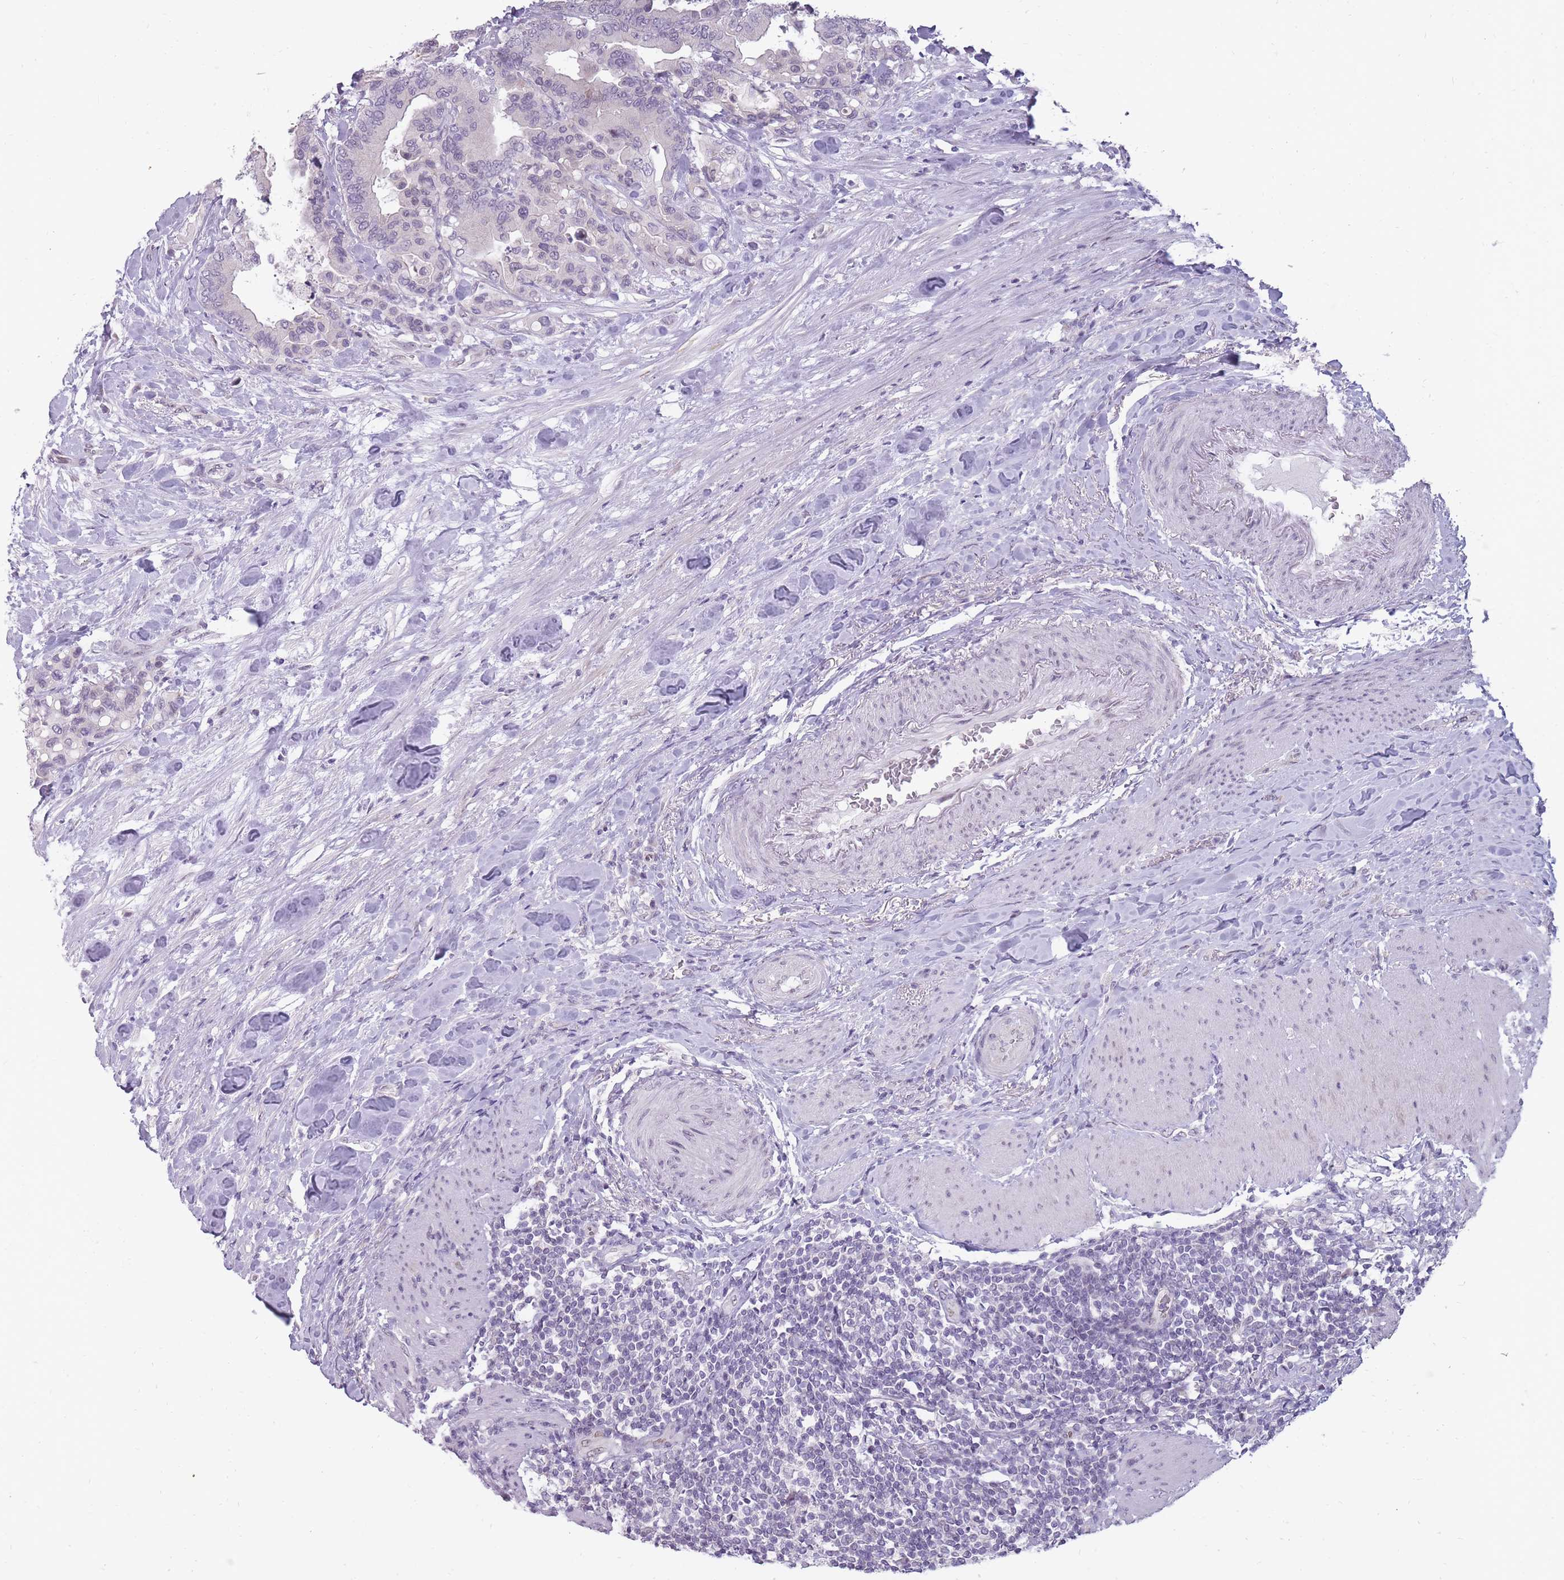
{"staining": {"intensity": "negative", "quantity": "none", "location": "none"}, "tissue": "colorectal cancer", "cell_type": "Tumor cells", "image_type": "cancer", "snomed": [{"axis": "morphology", "description": "Adenocarcinoma, NOS"}, {"axis": "topography", "description": "Colon"}], "caption": "This is an IHC photomicrograph of adenocarcinoma (colorectal). There is no staining in tumor cells.", "gene": "POMZP3", "patient": {"sex": "male", "age": 82}}